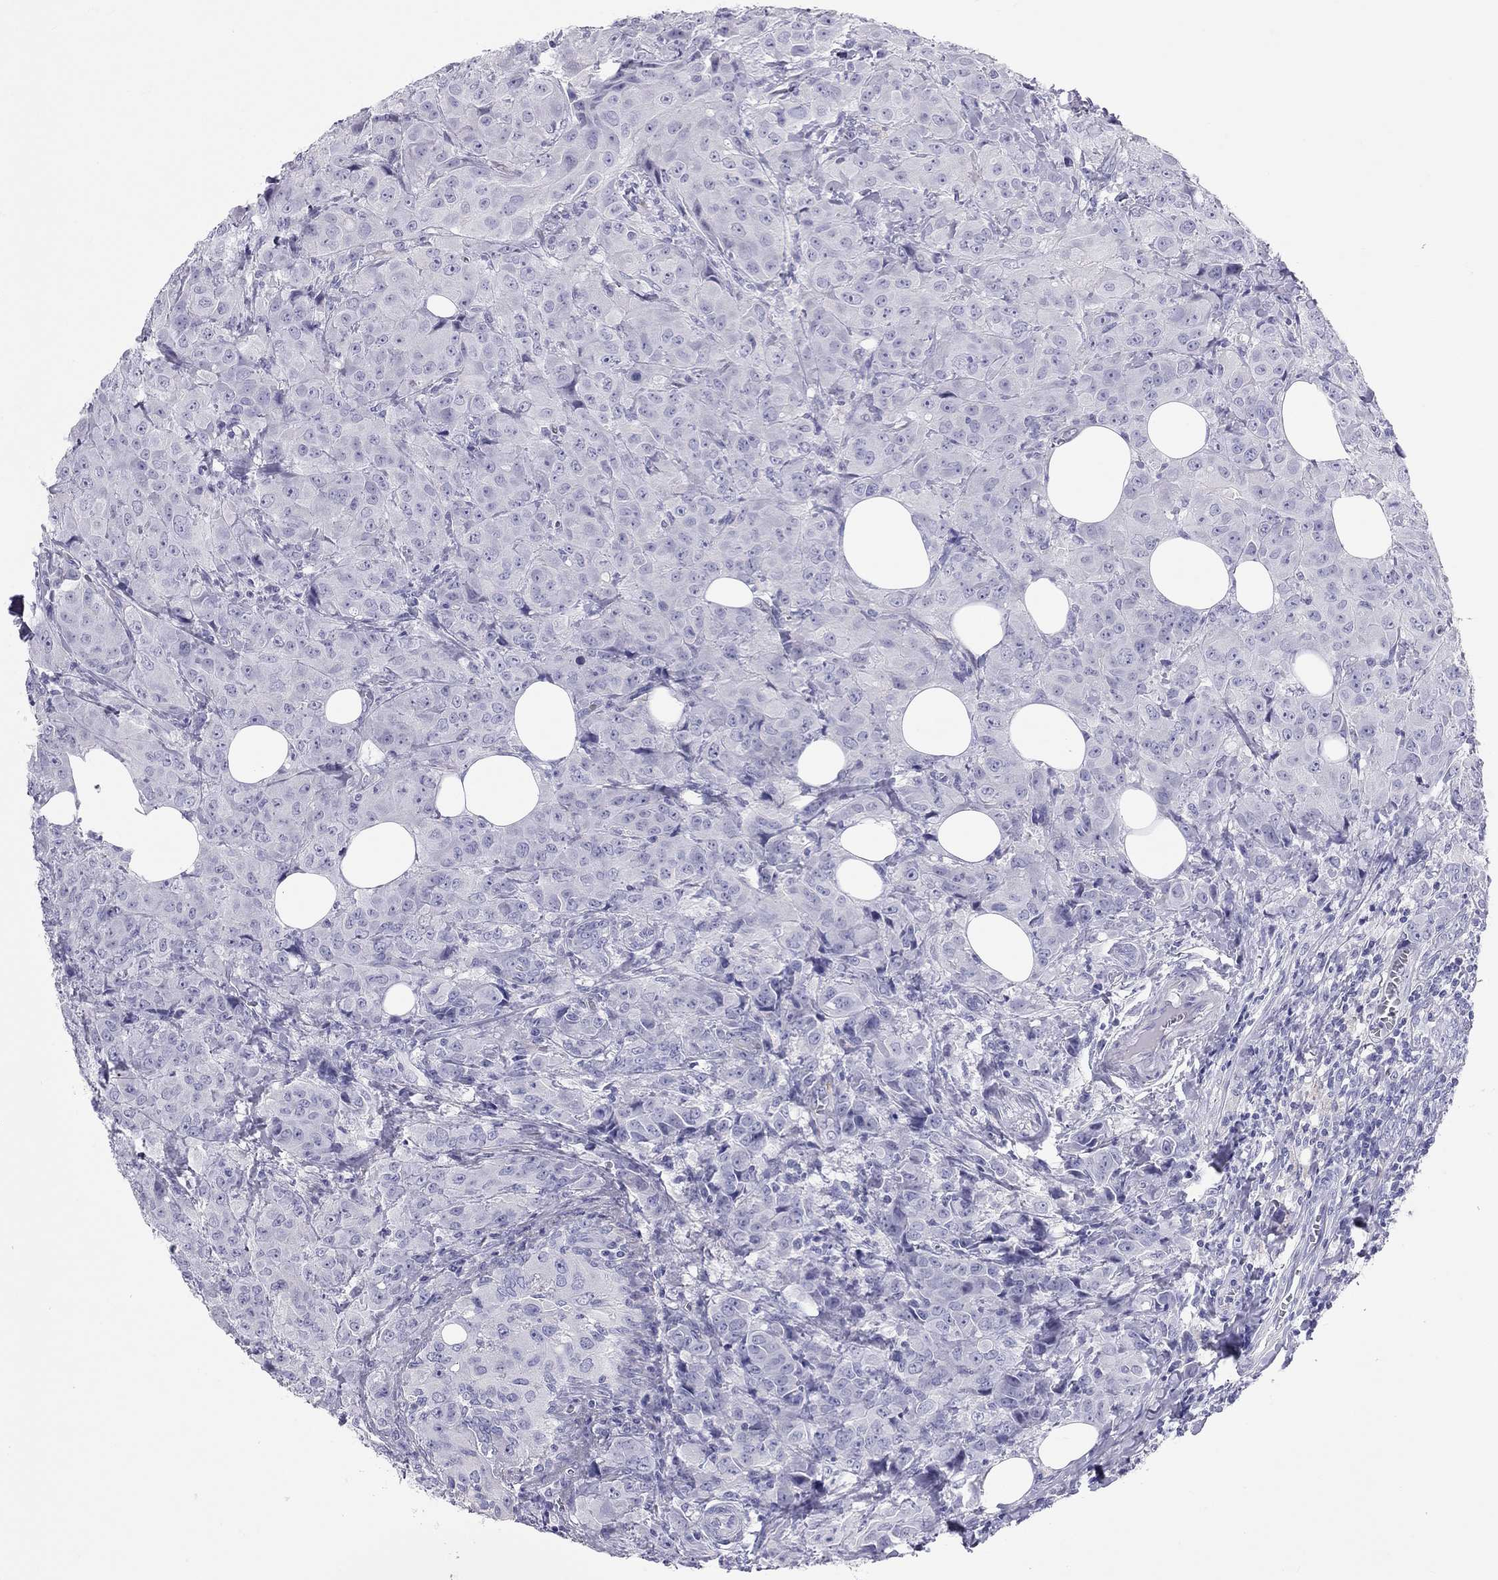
{"staining": {"intensity": "negative", "quantity": "none", "location": "none"}, "tissue": "breast cancer", "cell_type": "Tumor cells", "image_type": "cancer", "snomed": [{"axis": "morphology", "description": "Duct carcinoma"}, {"axis": "topography", "description": "Breast"}], "caption": "Breast cancer stained for a protein using immunohistochemistry displays no staining tumor cells.", "gene": "FSCN3", "patient": {"sex": "female", "age": 43}}